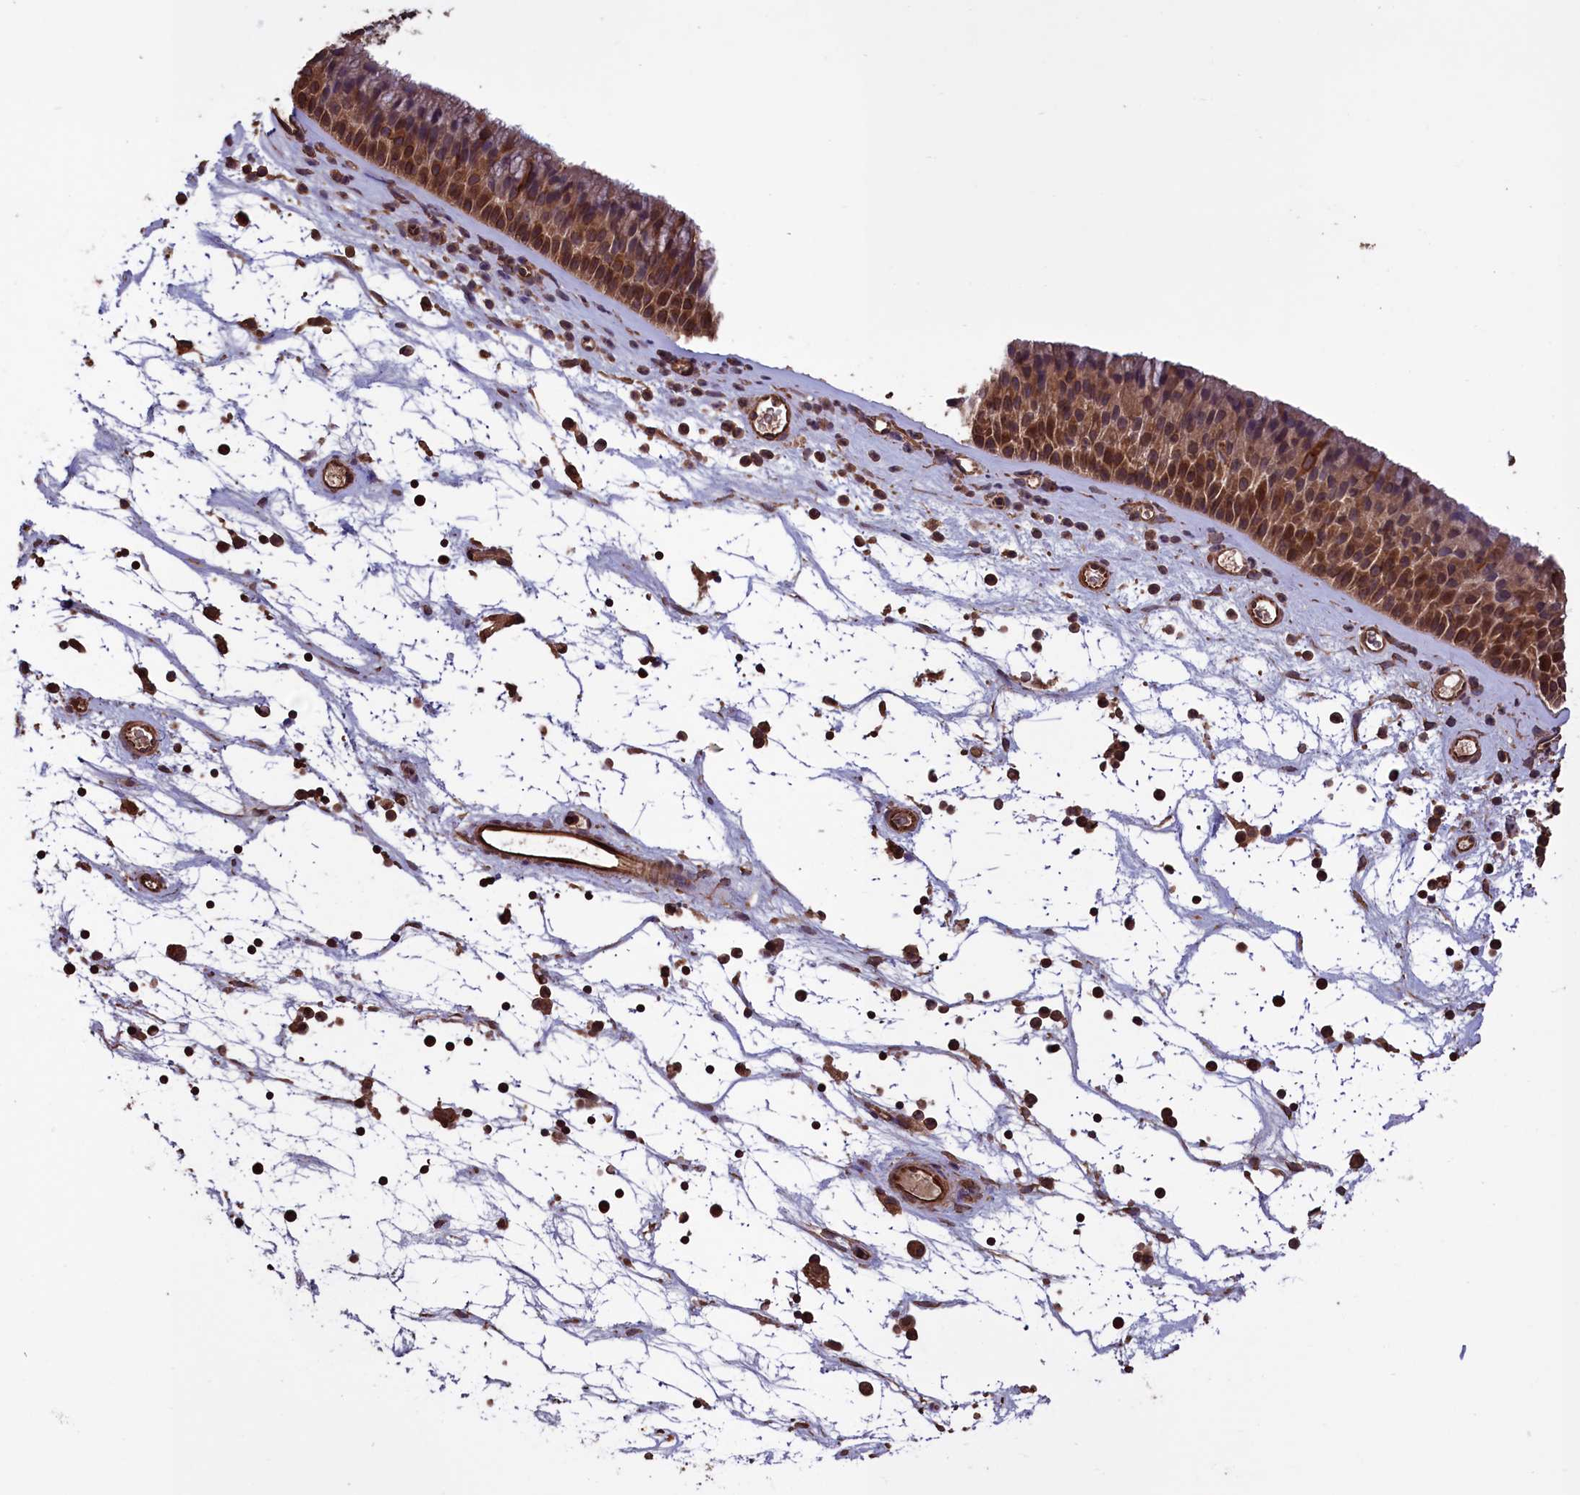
{"staining": {"intensity": "moderate", "quantity": ">75%", "location": "cytoplasmic/membranous"}, "tissue": "nasopharynx", "cell_type": "Respiratory epithelial cells", "image_type": "normal", "snomed": [{"axis": "morphology", "description": "Normal tissue, NOS"}, {"axis": "topography", "description": "Nasopharynx"}], "caption": "This is an image of IHC staining of normal nasopharynx, which shows moderate expression in the cytoplasmic/membranous of respiratory epithelial cells.", "gene": "DAPK3", "patient": {"sex": "male", "age": 64}}